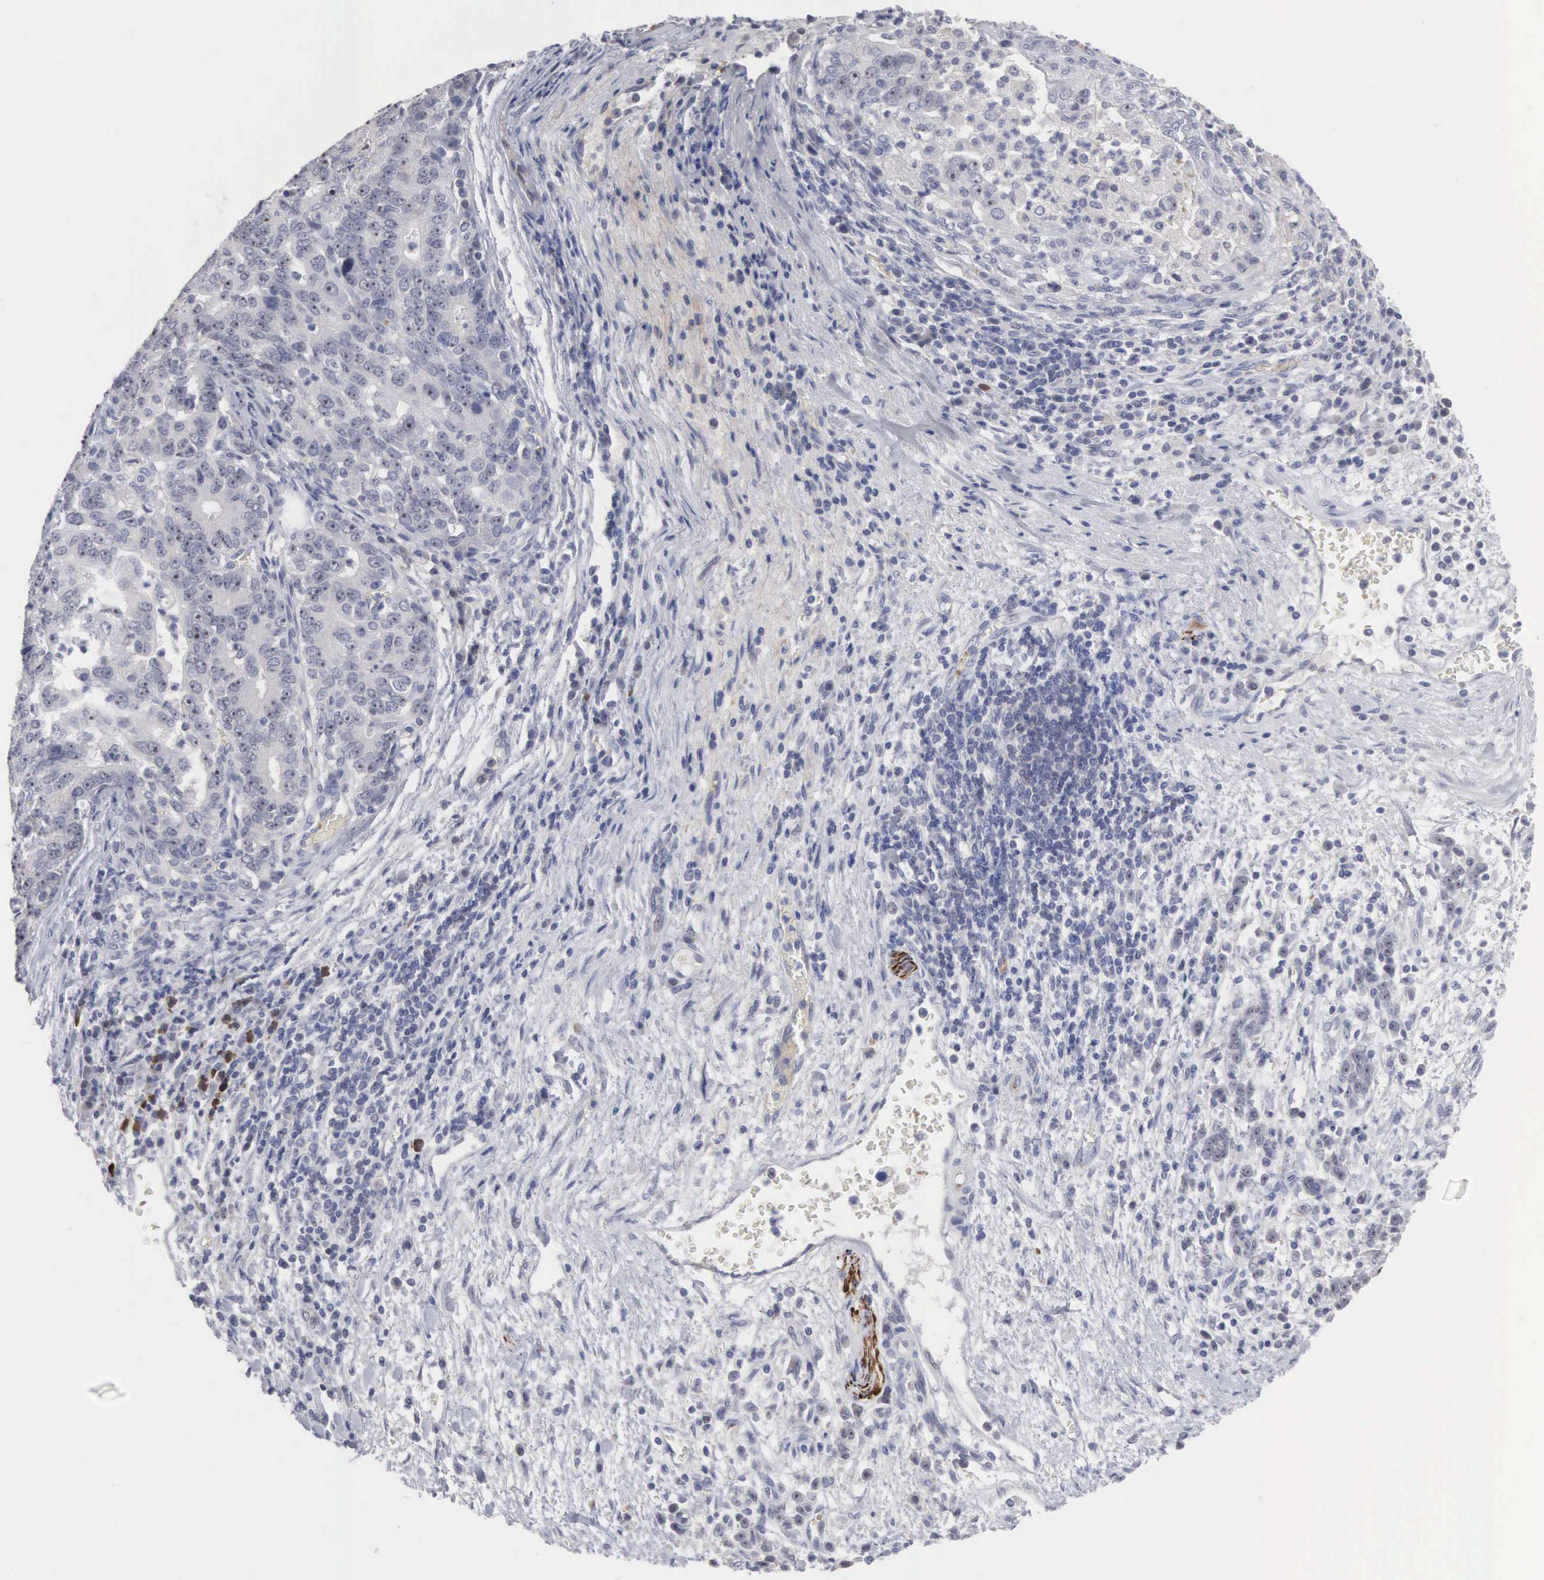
{"staining": {"intensity": "negative", "quantity": "none", "location": "none"}, "tissue": "stomach cancer", "cell_type": "Tumor cells", "image_type": "cancer", "snomed": [{"axis": "morphology", "description": "Adenocarcinoma, NOS"}, {"axis": "topography", "description": "Stomach, upper"}], "caption": "Adenocarcinoma (stomach) stained for a protein using IHC demonstrates no expression tumor cells.", "gene": "ACOT4", "patient": {"sex": "female", "age": 50}}